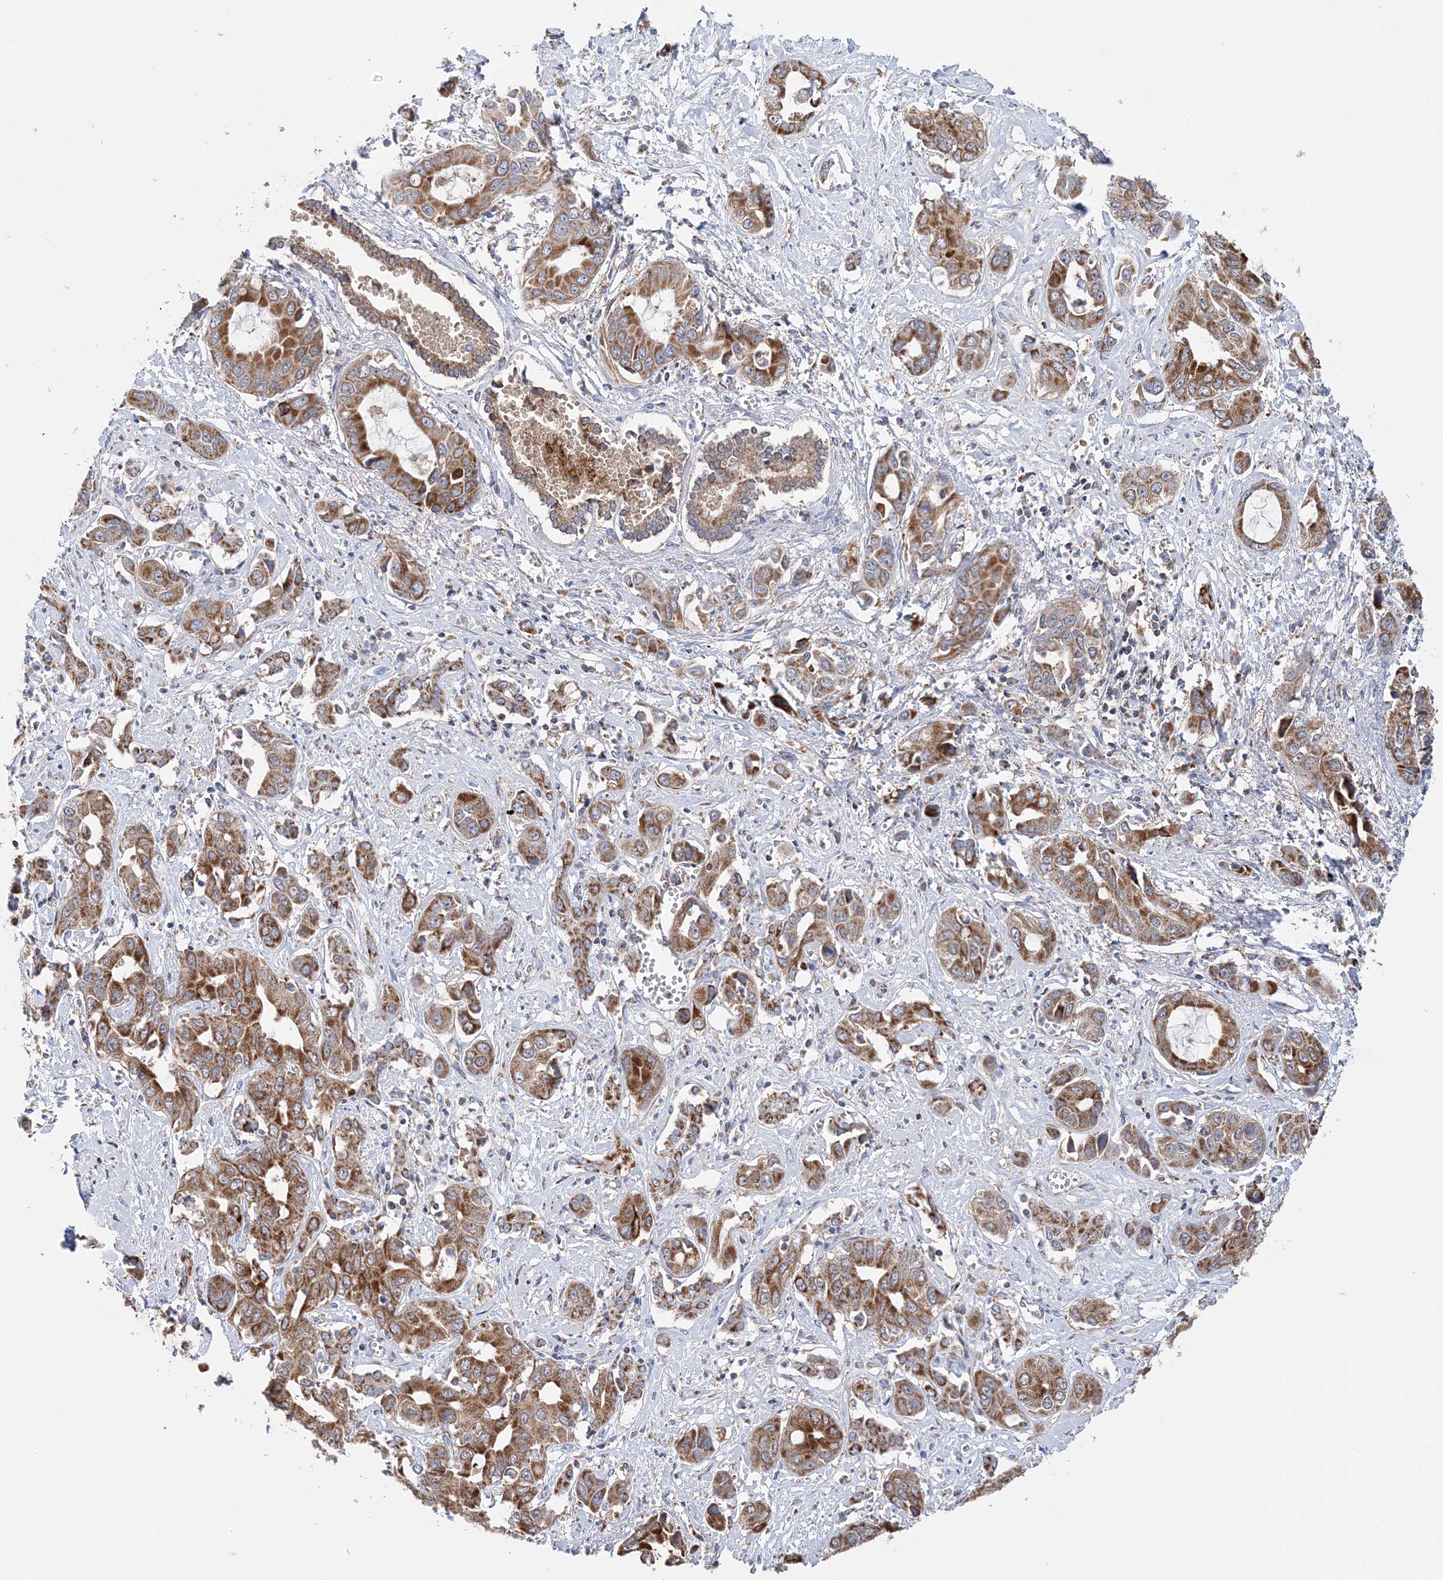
{"staining": {"intensity": "moderate", "quantity": ">75%", "location": "cytoplasmic/membranous"}, "tissue": "liver cancer", "cell_type": "Tumor cells", "image_type": "cancer", "snomed": [{"axis": "morphology", "description": "Cholangiocarcinoma"}, {"axis": "topography", "description": "Liver"}], "caption": "The histopathology image displays a brown stain indicating the presence of a protein in the cytoplasmic/membranous of tumor cells in liver cholangiocarcinoma.", "gene": "TTC32", "patient": {"sex": "female", "age": 52}}